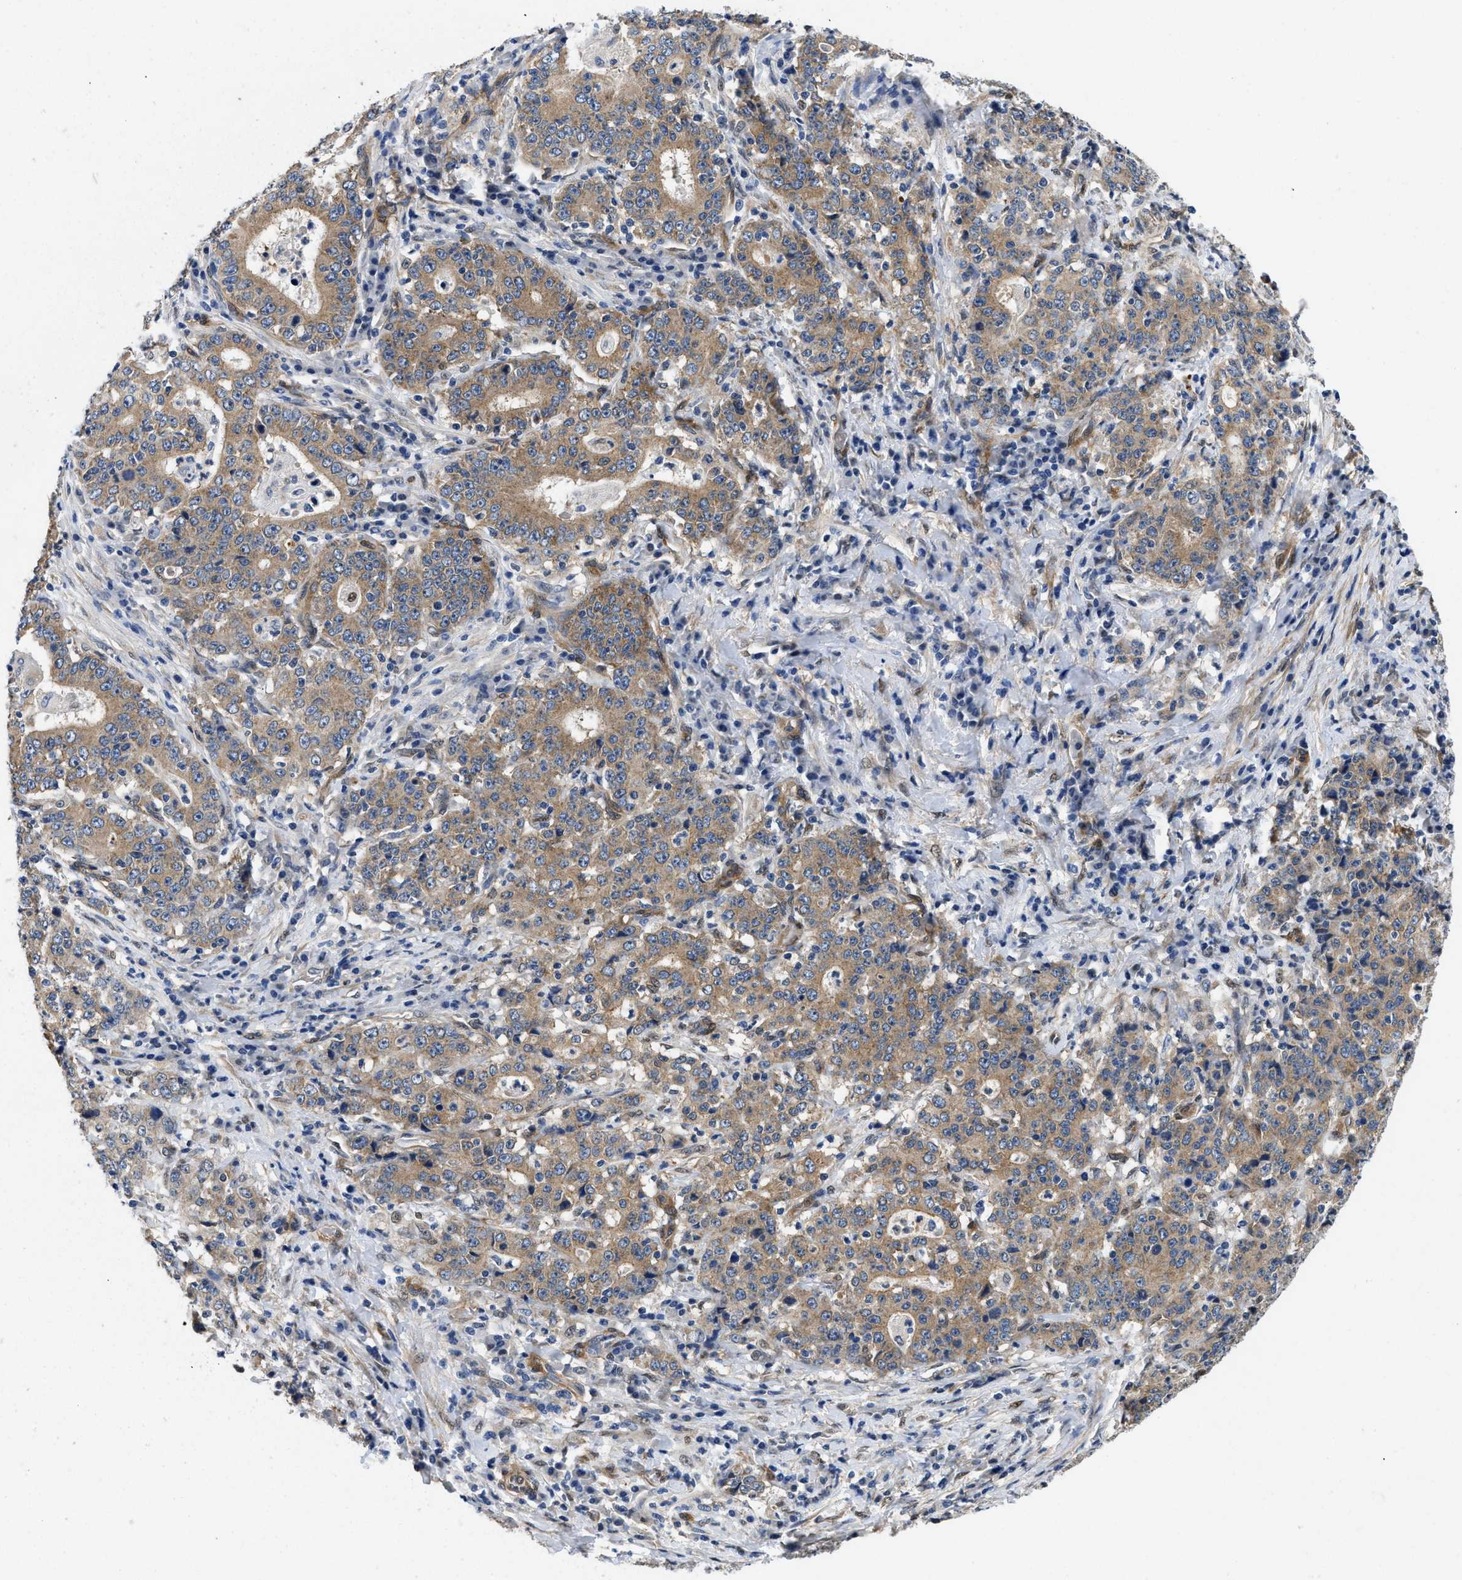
{"staining": {"intensity": "moderate", "quantity": ">75%", "location": "cytoplasmic/membranous"}, "tissue": "stomach cancer", "cell_type": "Tumor cells", "image_type": "cancer", "snomed": [{"axis": "morphology", "description": "Normal tissue, NOS"}, {"axis": "morphology", "description": "Adenocarcinoma, NOS"}, {"axis": "topography", "description": "Stomach, upper"}, {"axis": "topography", "description": "Stomach"}], "caption": "The immunohistochemical stain highlights moderate cytoplasmic/membranous expression in tumor cells of adenocarcinoma (stomach) tissue.", "gene": "RAPH1", "patient": {"sex": "male", "age": 59}}